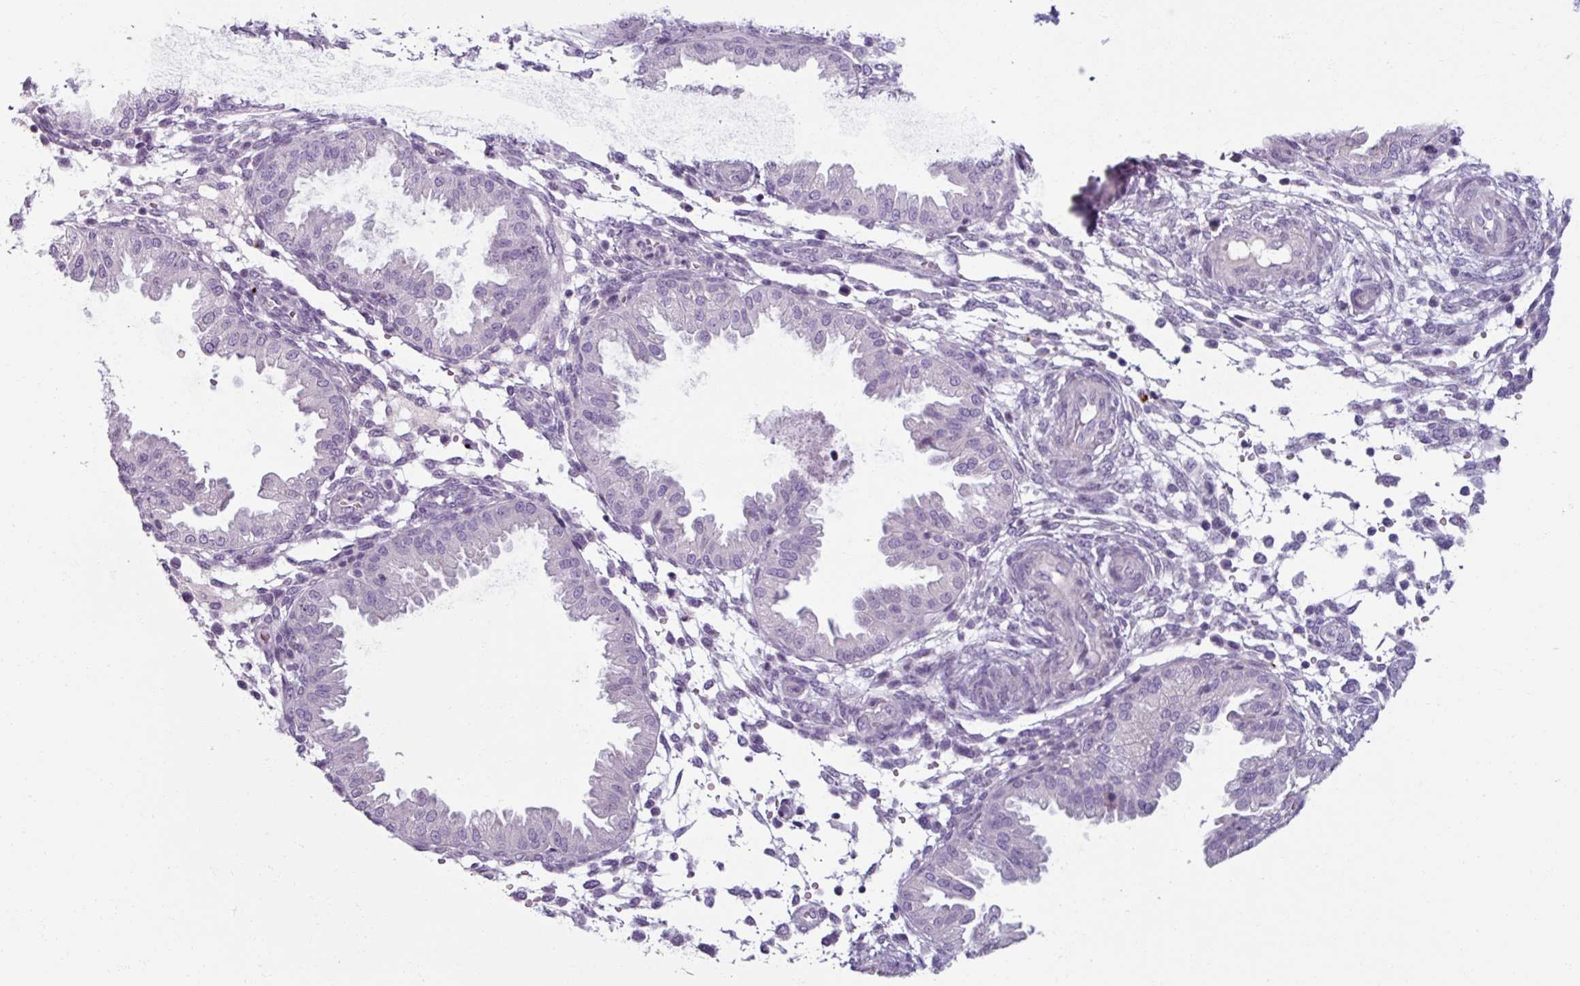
{"staining": {"intensity": "negative", "quantity": "none", "location": "none"}, "tissue": "endometrium", "cell_type": "Cells in endometrial stroma", "image_type": "normal", "snomed": [{"axis": "morphology", "description": "Normal tissue, NOS"}, {"axis": "topography", "description": "Endometrium"}], "caption": "IHC histopathology image of unremarkable endometrium: endometrium stained with DAB demonstrates no significant protein positivity in cells in endometrial stroma. (Brightfield microscopy of DAB (3,3'-diaminobenzidine) IHC at high magnification).", "gene": "SMIM11", "patient": {"sex": "female", "age": 33}}